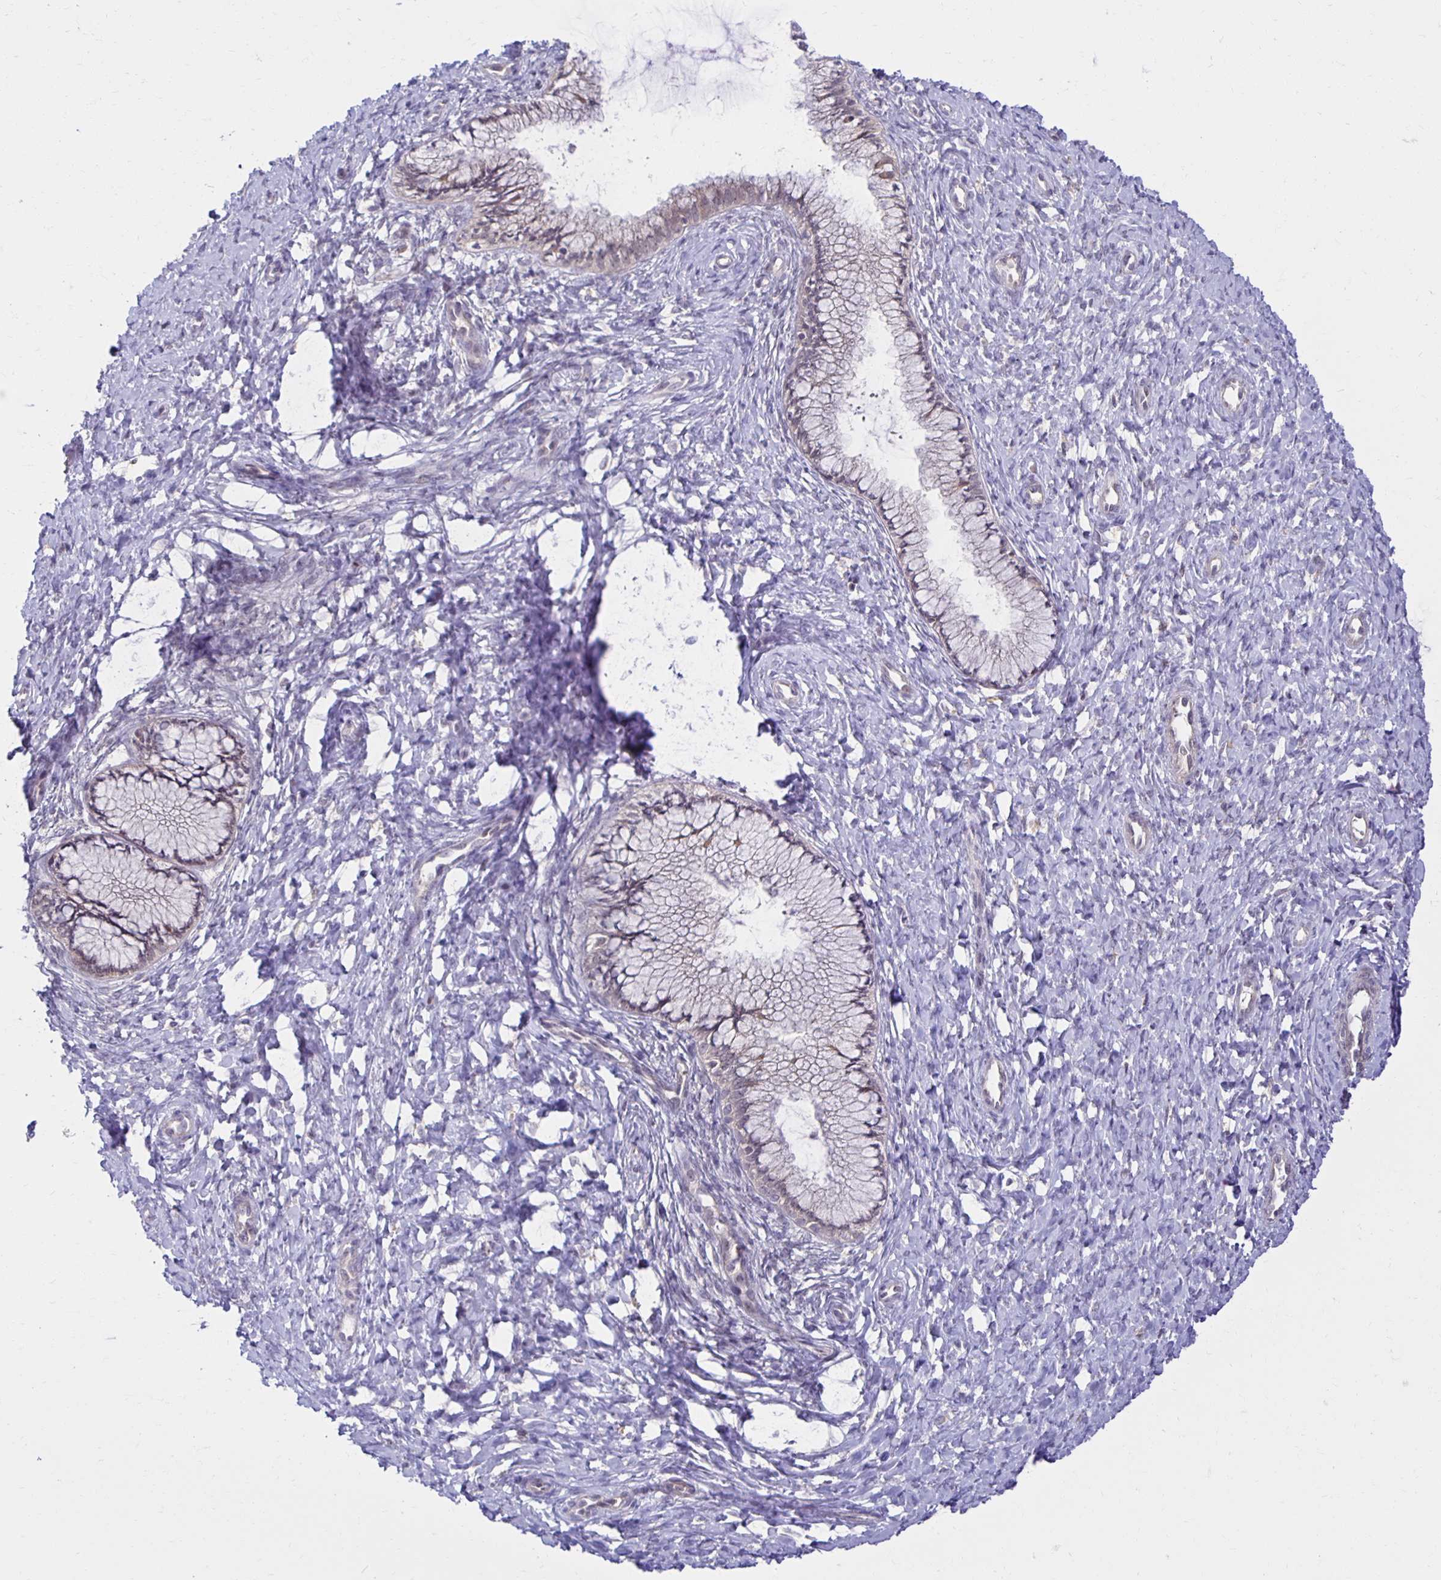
{"staining": {"intensity": "negative", "quantity": "none", "location": "none"}, "tissue": "cervix", "cell_type": "Glandular cells", "image_type": "normal", "snomed": [{"axis": "morphology", "description": "Normal tissue, NOS"}, {"axis": "topography", "description": "Cervix"}], "caption": "Glandular cells are negative for brown protein staining in normal cervix. (DAB (3,3'-diaminobenzidine) immunohistochemistry (IHC), high magnification).", "gene": "MIEN1", "patient": {"sex": "female", "age": 37}}